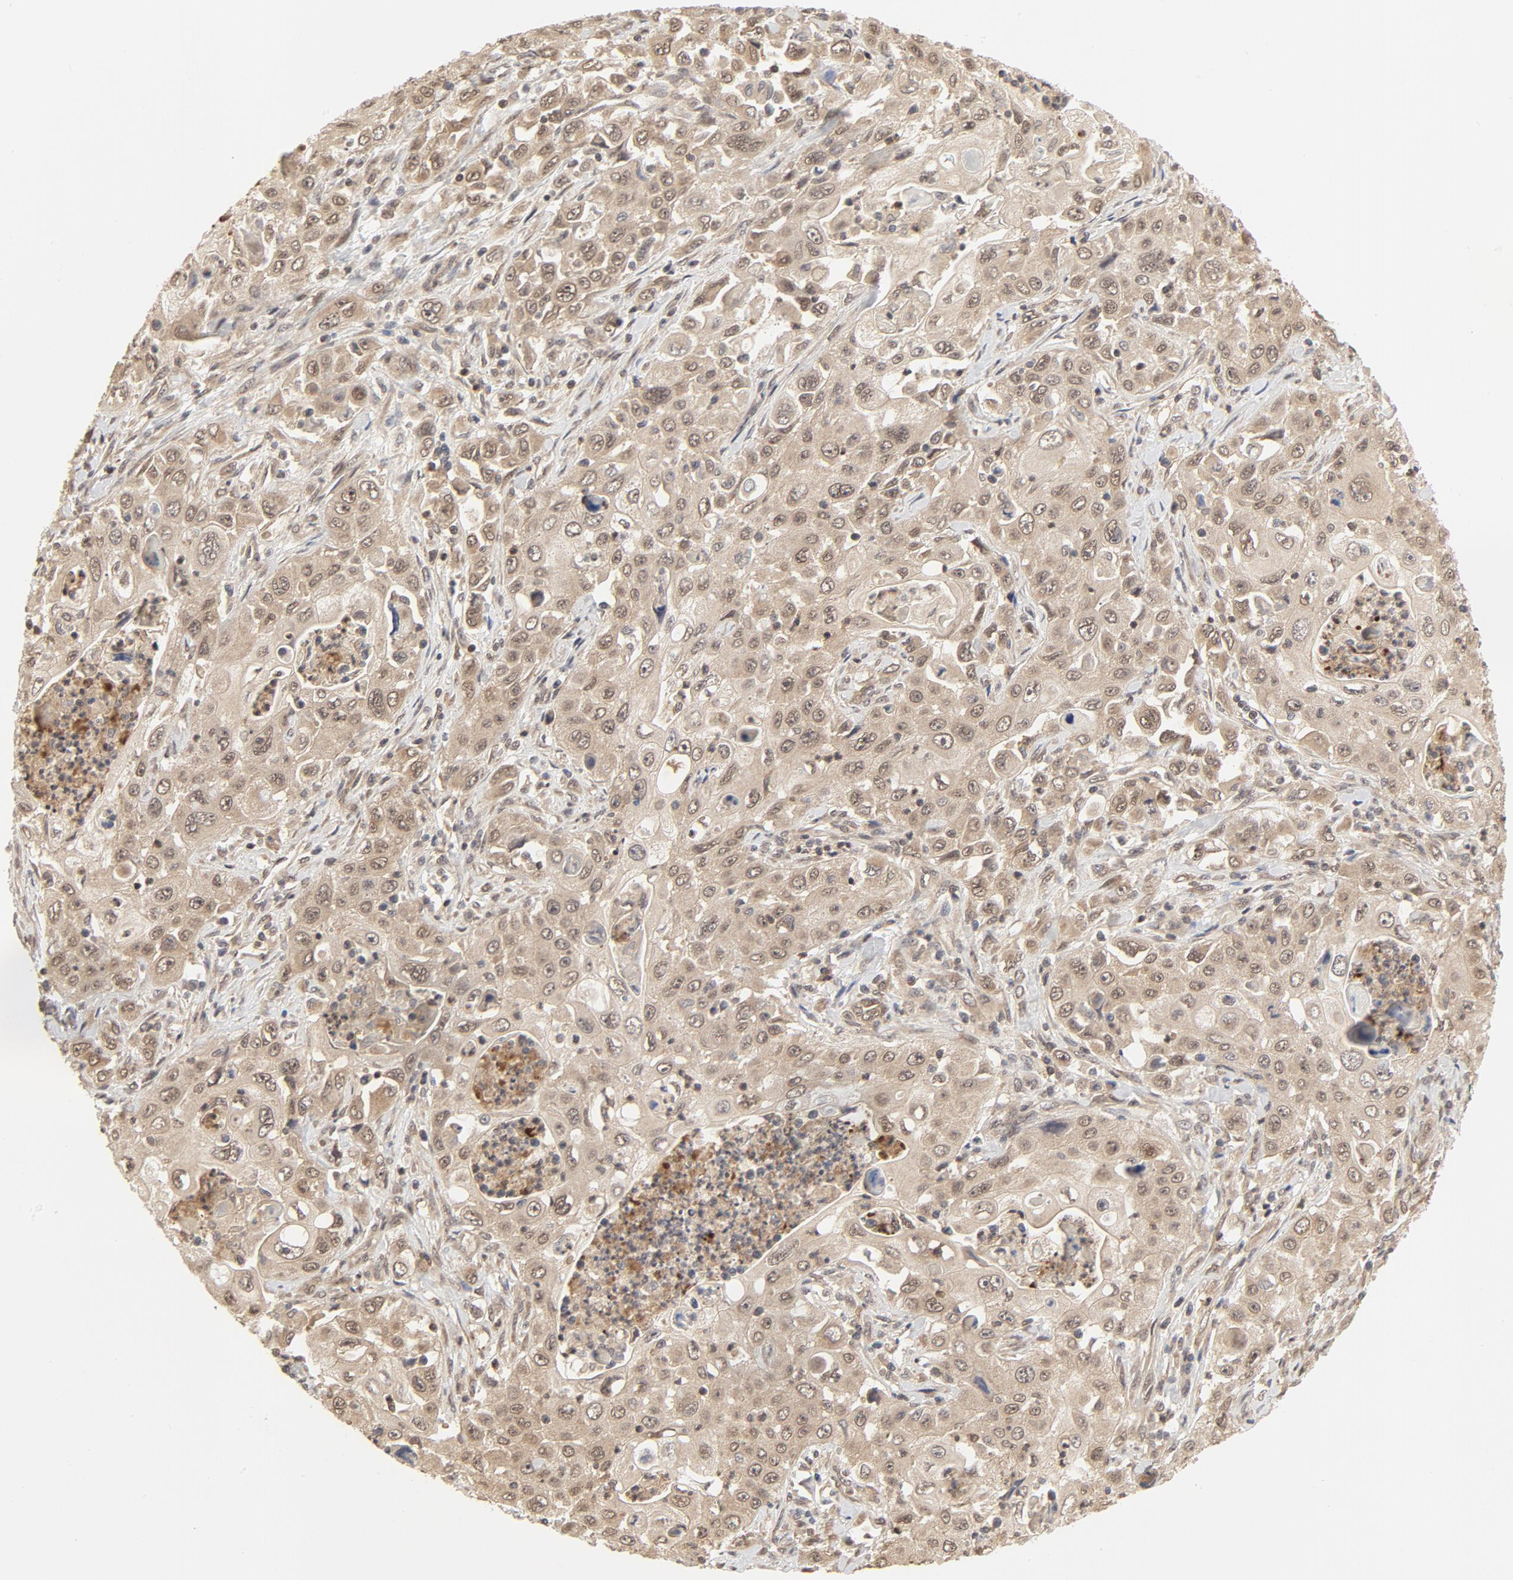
{"staining": {"intensity": "weak", "quantity": ">75%", "location": "cytoplasmic/membranous,nuclear"}, "tissue": "pancreatic cancer", "cell_type": "Tumor cells", "image_type": "cancer", "snomed": [{"axis": "morphology", "description": "Adenocarcinoma, NOS"}, {"axis": "topography", "description": "Pancreas"}], "caption": "This image displays pancreatic cancer (adenocarcinoma) stained with IHC to label a protein in brown. The cytoplasmic/membranous and nuclear of tumor cells show weak positivity for the protein. Nuclei are counter-stained blue.", "gene": "NEDD8", "patient": {"sex": "male", "age": 70}}